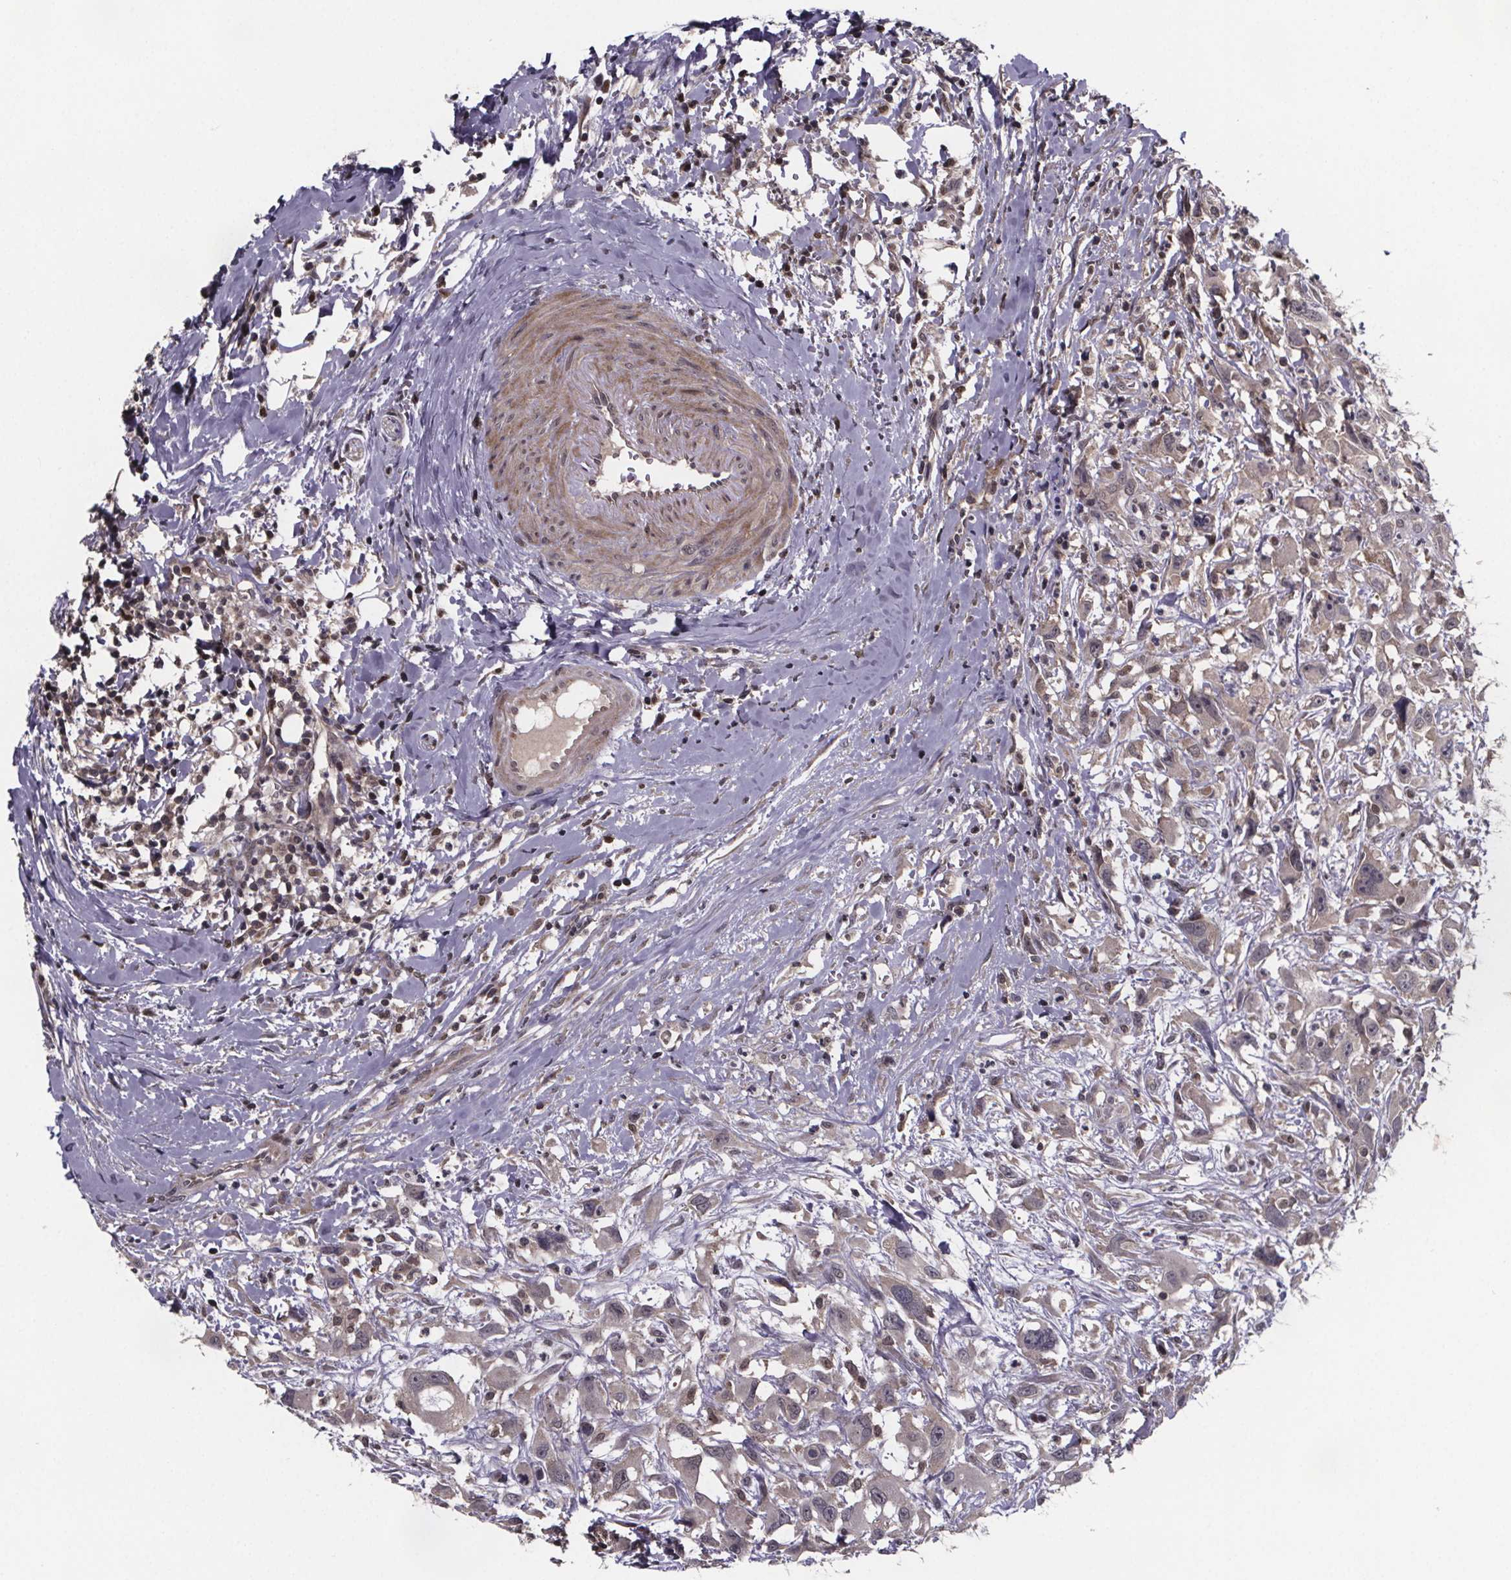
{"staining": {"intensity": "weak", "quantity": "<25%", "location": "cytoplasmic/membranous"}, "tissue": "head and neck cancer", "cell_type": "Tumor cells", "image_type": "cancer", "snomed": [{"axis": "morphology", "description": "Squamous cell carcinoma, NOS"}, {"axis": "morphology", "description": "Squamous cell carcinoma, metastatic, NOS"}, {"axis": "topography", "description": "Oral tissue"}, {"axis": "topography", "description": "Head-Neck"}], "caption": "Image shows no protein positivity in tumor cells of head and neck cancer tissue.", "gene": "FN3KRP", "patient": {"sex": "female", "age": 85}}